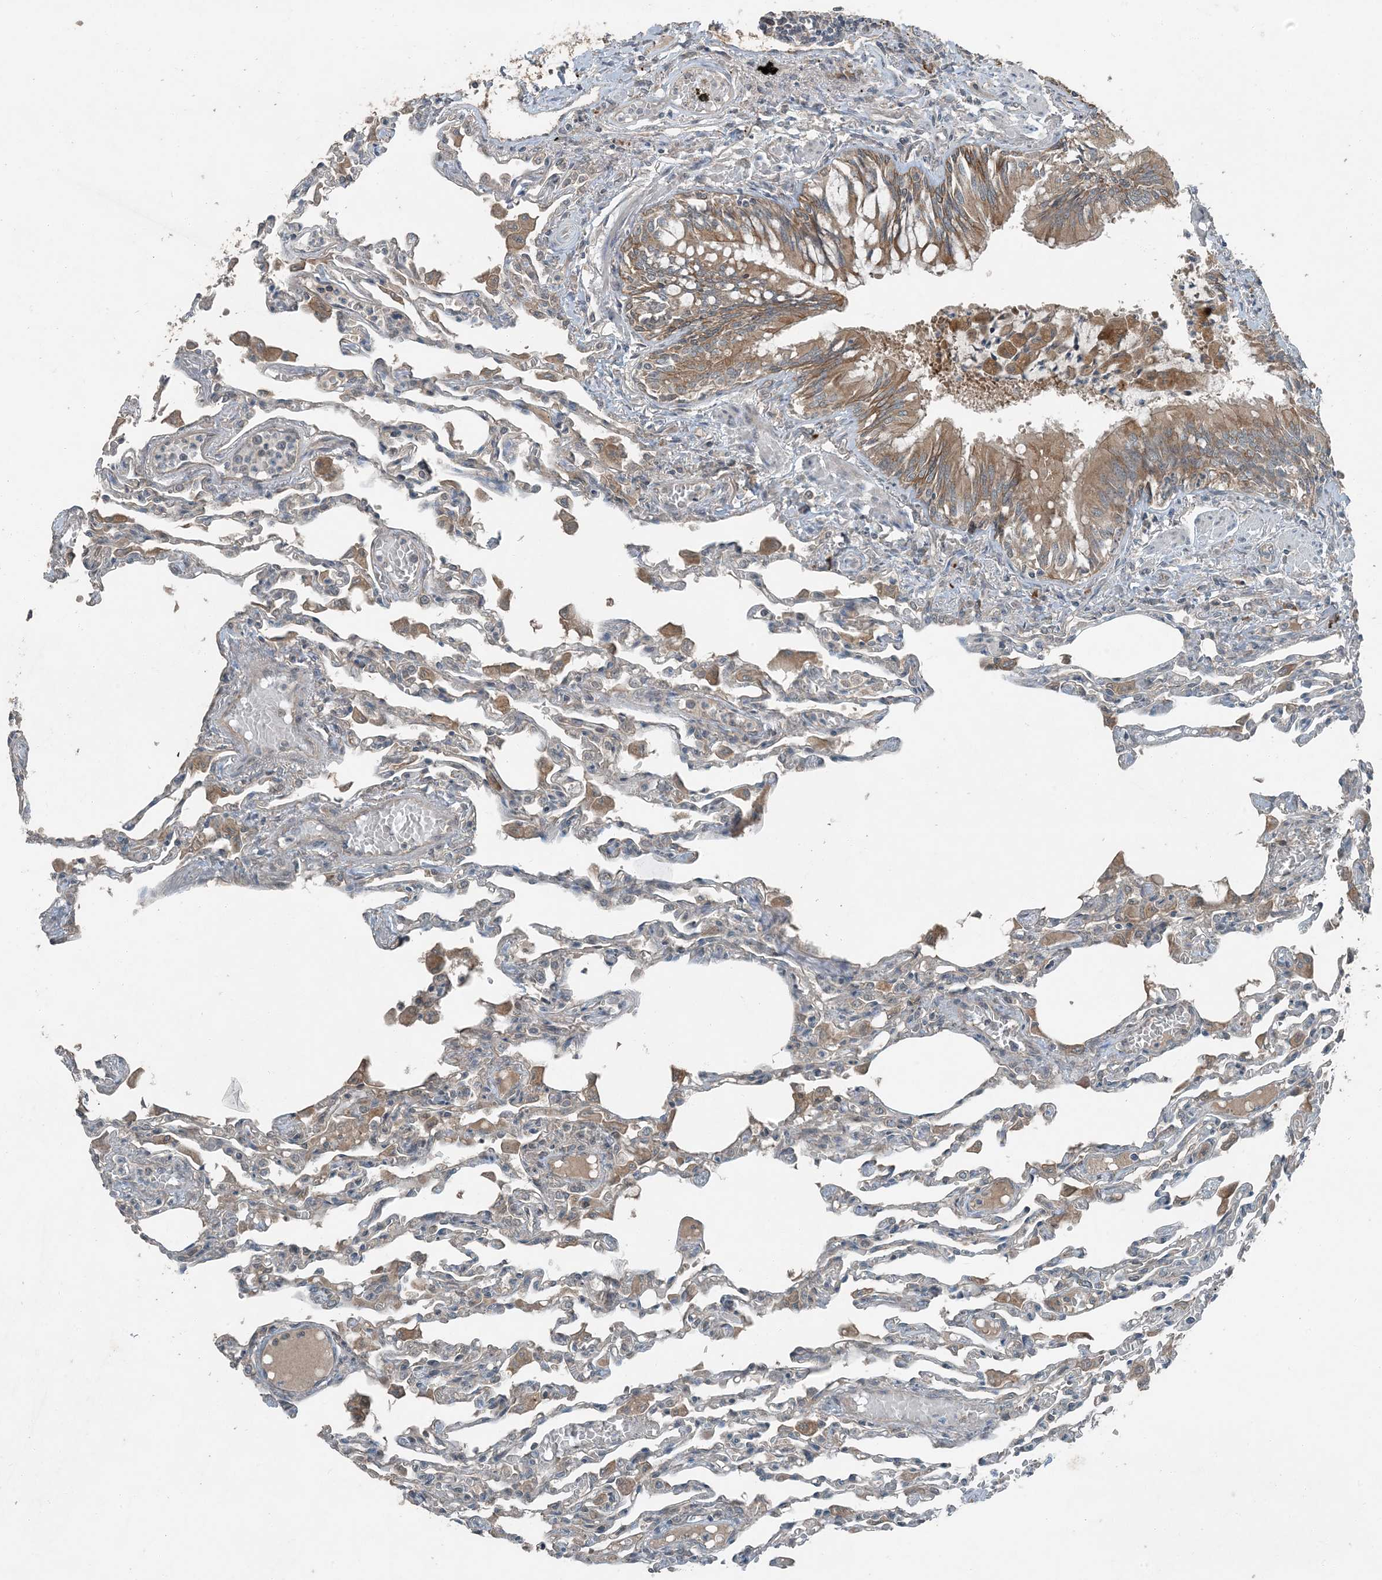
{"staining": {"intensity": "weak", "quantity": "<25%", "location": "cytoplasmic/membranous"}, "tissue": "lung", "cell_type": "Alveolar cells", "image_type": "normal", "snomed": [{"axis": "morphology", "description": "Normal tissue, NOS"}, {"axis": "topography", "description": "Bronchus"}, {"axis": "topography", "description": "Lung"}], "caption": "This micrograph is of unremarkable lung stained with immunohistochemistry to label a protein in brown with the nuclei are counter-stained blue. There is no staining in alveolar cells. The staining is performed using DAB (3,3'-diaminobenzidine) brown chromogen with nuclei counter-stained in using hematoxylin.", "gene": "MDN1", "patient": {"sex": "female", "age": 49}}